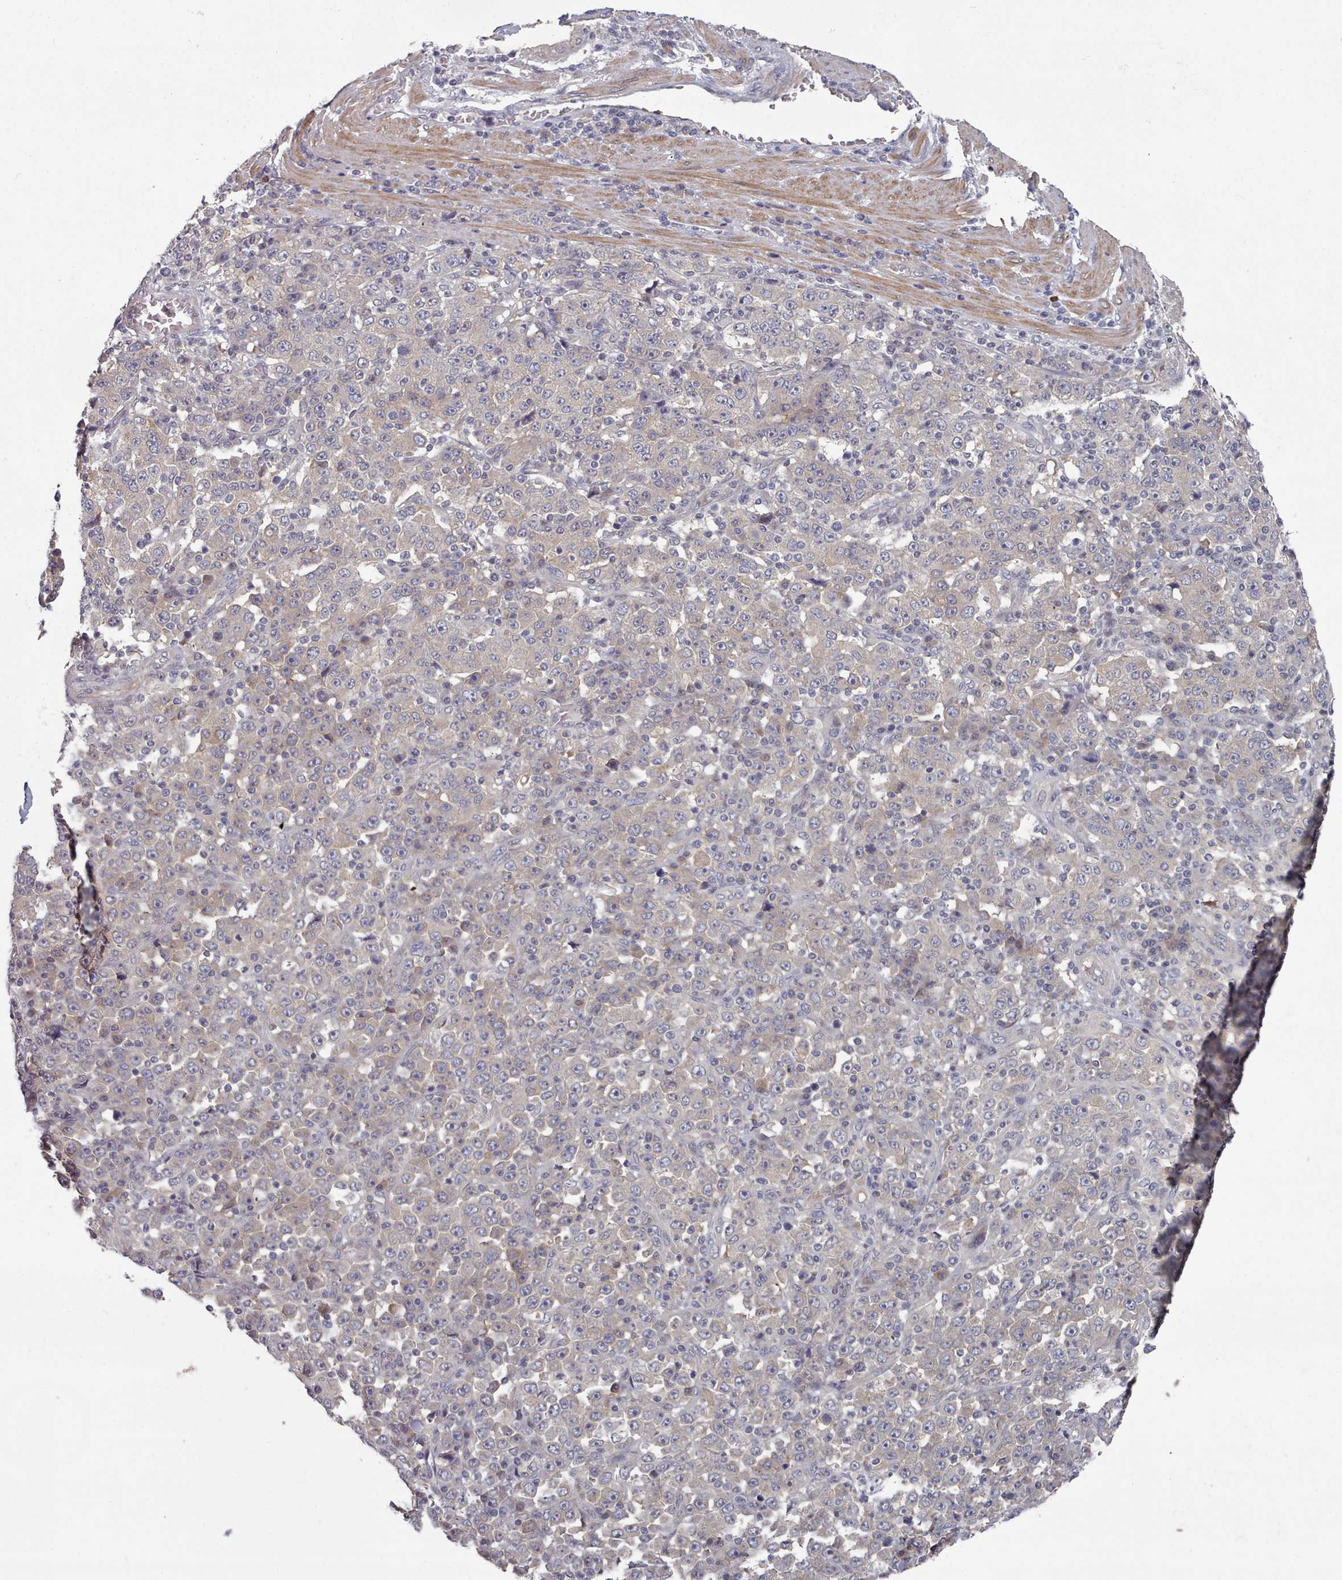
{"staining": {"intensity": "negative", "quantity": "none", "location": "none"}, "tissue": "stomach cancer", "cell_type": "Tumor cells", "image_type": "cancer", "snomed": [{"axis": "morphology", "description": "Normal tissue, NOS"}, {"axis": "morphology", "description": "Adenocarcinoma, NOS"}, {"axis": "topography", "description": "Stomach, upper"}, {"axis": "topography", "description": "Stomach"}], "caption": "DAB immunohistochemical staining of human stomach adenocarcinoma exhibits no significant staining in tumor cells.", "gene": "HYAL3", "patient": {"sex": "male", "age": 59}}